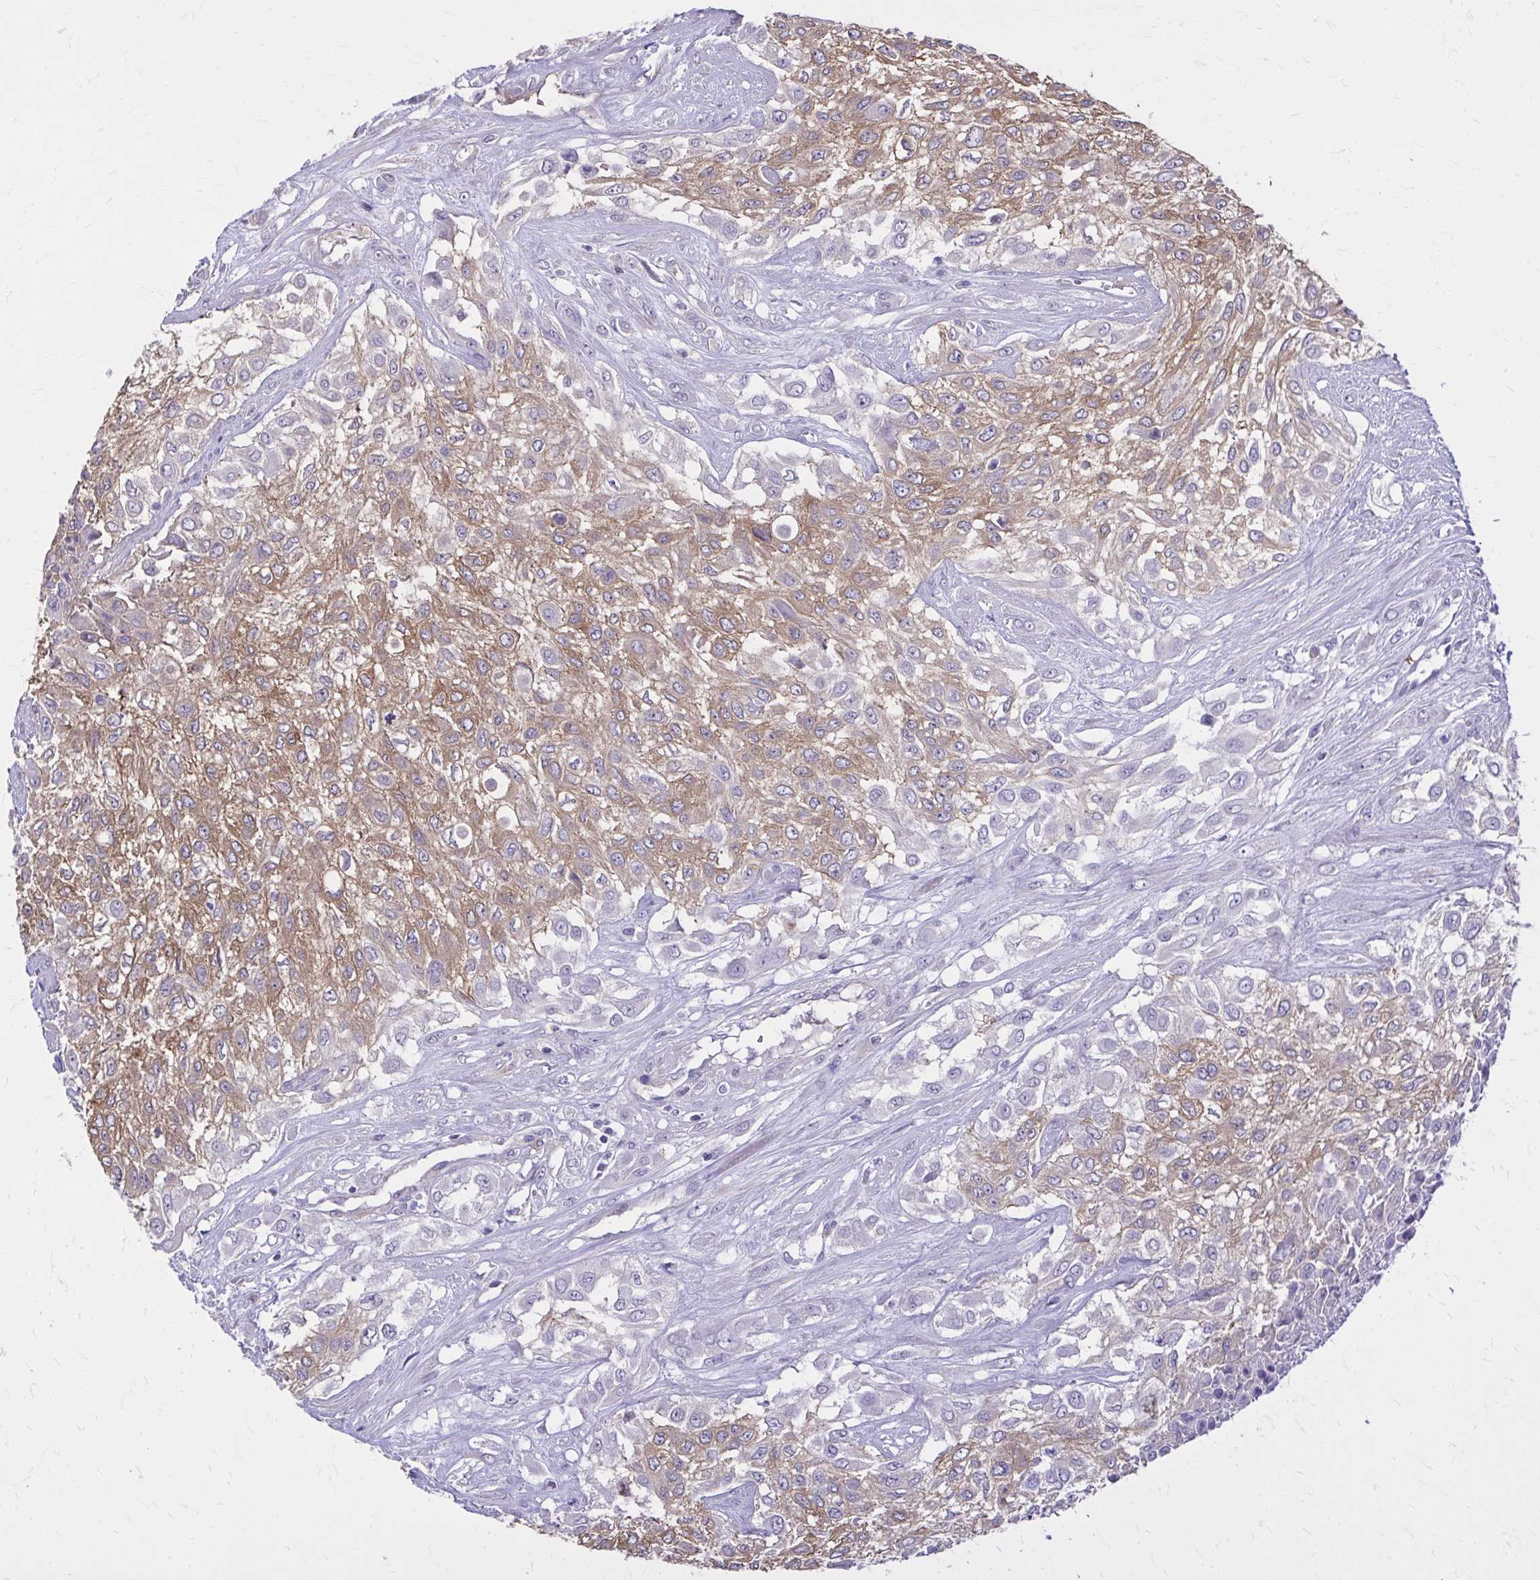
{"staining": {"intensity": "moderate", "quantity": "25%-75%", "location": "cytoplasmic/membranous"}, "tissue": "urothelial cancer", "cell_type": "Tumor cells", "image_type": "cancer", "snomed": [{"axis": "morphology", "description": "Urothelial carcinoma, High grade"}, {"axis": "topography", "description": "Urinary bladder"}], "caption": "Human urothelial cancer stained for a protein (brown) displays moderate cytoplasmic/membranous positive positivity in approximately 25%-75% of tumor cells.", "gene": "EPB41L1", "patient": {"sex": "male", "age": 57}}